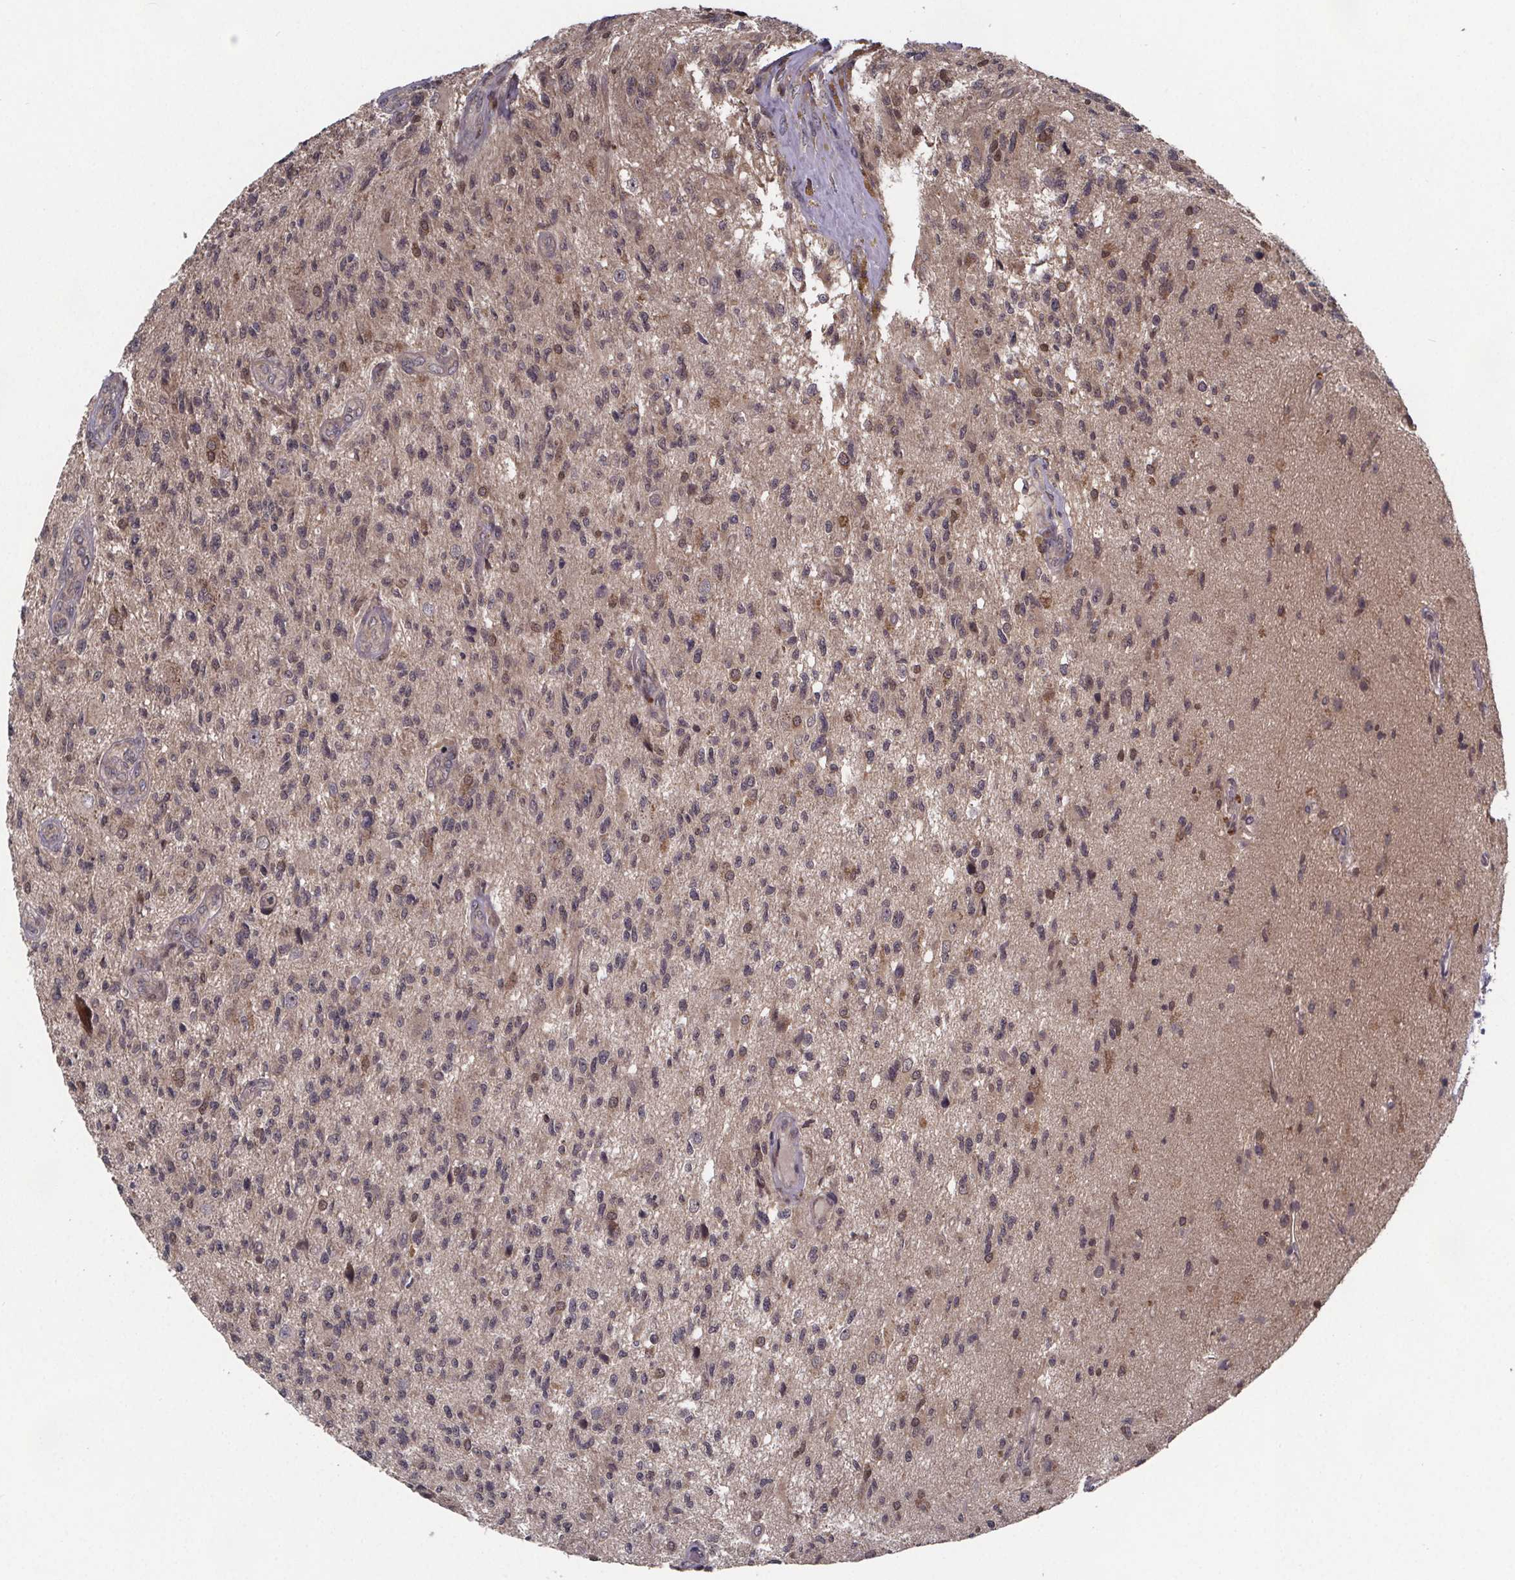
{"staining": {"intensity": "weak", "quantity": "<25%", "location": "nuclear"}, "tissue": "glioma", "cell_type": "Tumor cells", "image_type": "cancer", "snomed": [{"axis": "morphology", "description": "Glioma, malignant, High grade"}, {"axis": "topography", "description": "Brain"}], "caption": "High power microscopy image of an immunohistochemistry (IHC) photomicrograph of glioma, revealing no significant staining in tumor cells. The staining was performed using DAB (3,3'-diaminobenzidine) to visualize the protein expression in brown, while the nuclei were stained in blue with hematoxylin (Magnification: 20x).", "gene": "FN3KRP", "patient": {"sex": "male", "age": 56}}